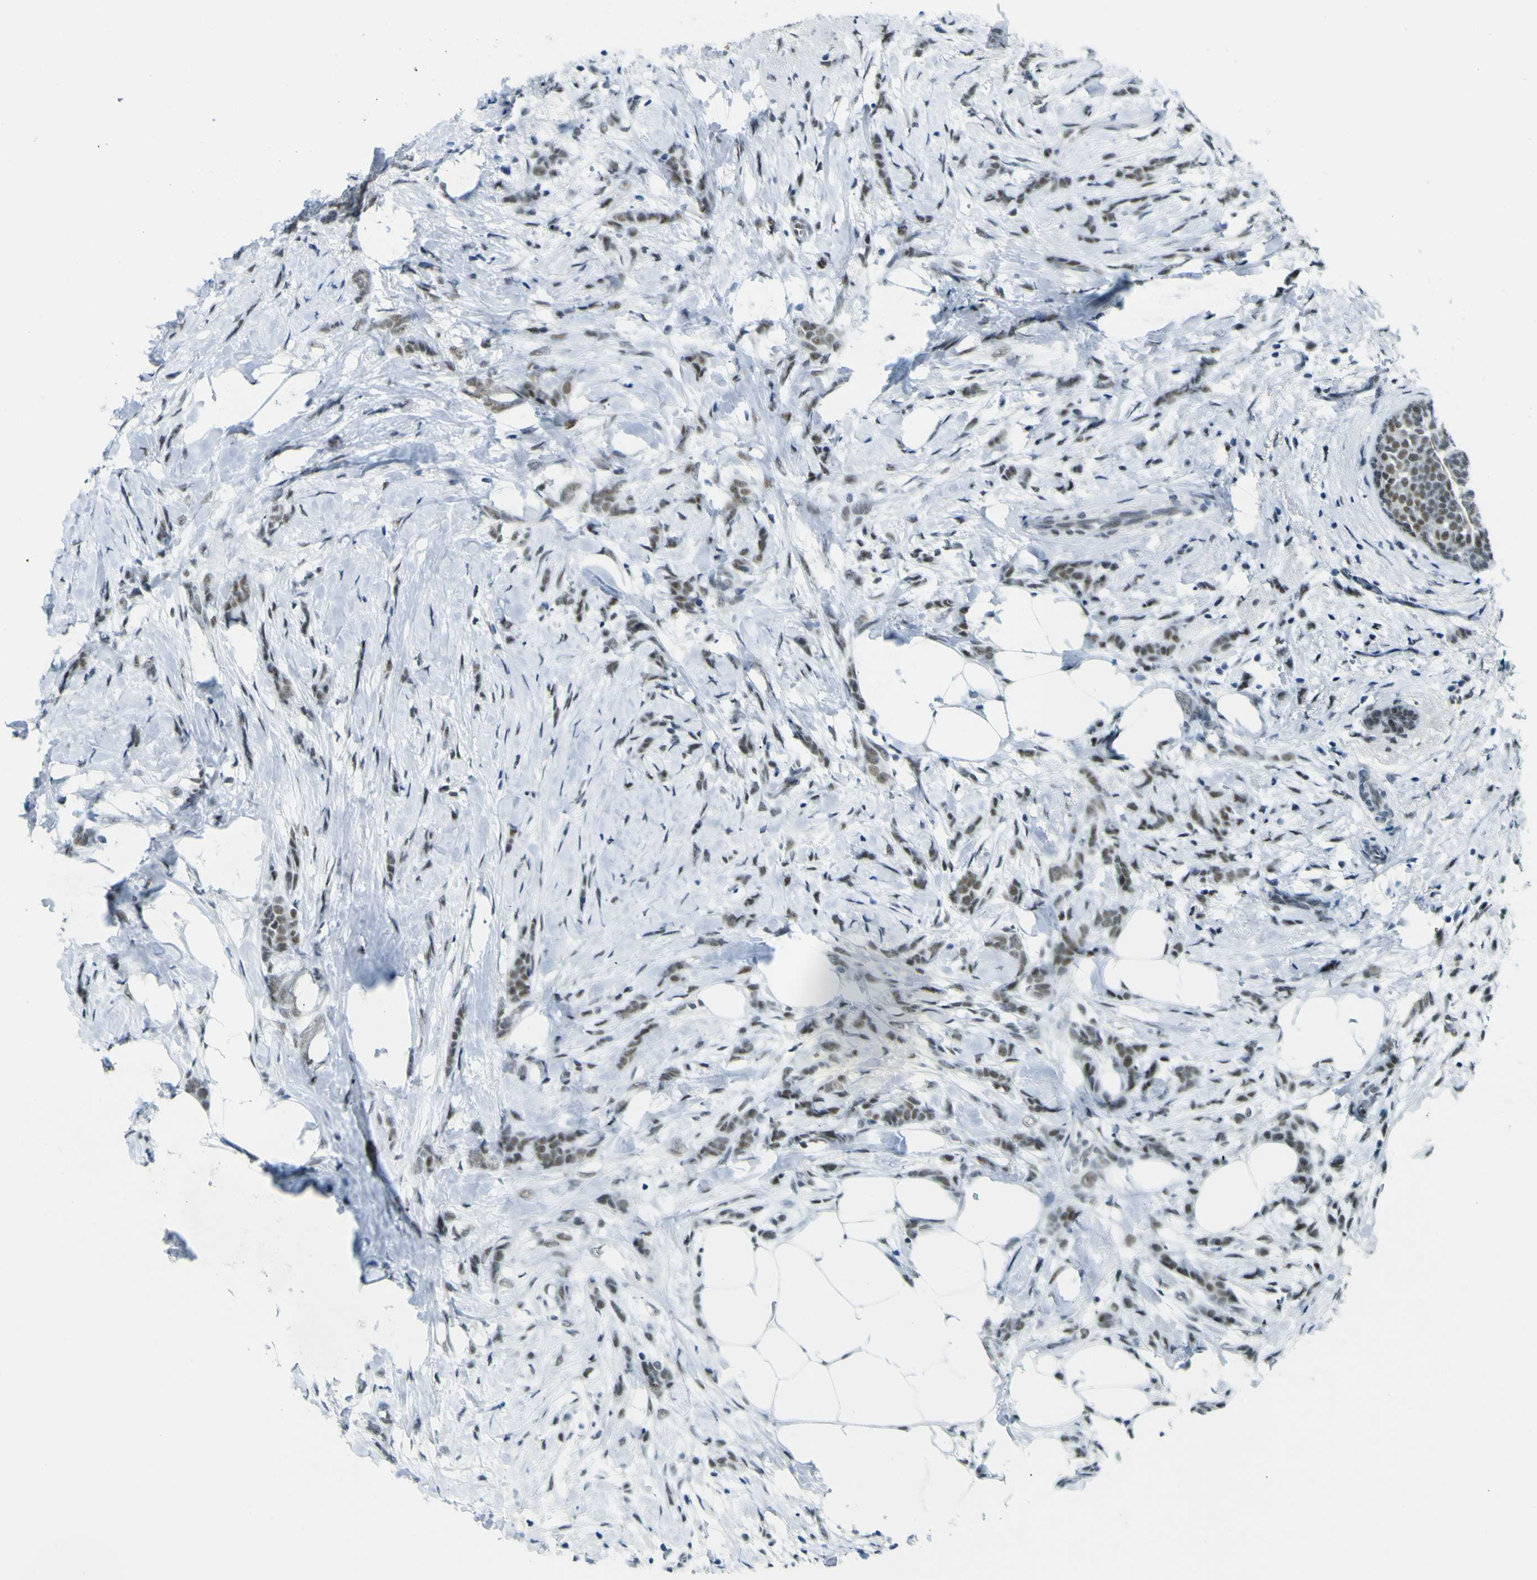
{"staining": {"intensity": "weak", "quantity": ">75%", "location": "nuclear"}, "tissue": "breast cancer", "cell_type": "Tumor cells", "image_type": "cancer", "snomed": [{"axis": "morphology", "description": "Lobular carcinoma, in situ"}, {"axis": "morphology", "description": "Lobular carcinoma"}, {"axis": "topography", "description": "Breast"}], "caption": "An image showing weak nuclear positivity in about >75% of tumor cells in breast lobular carcinoma in situ, as visualized by brown immunohistochemical staining.", "gene": "CEBPG", "patient": {"sex": "female", "age": 41}}